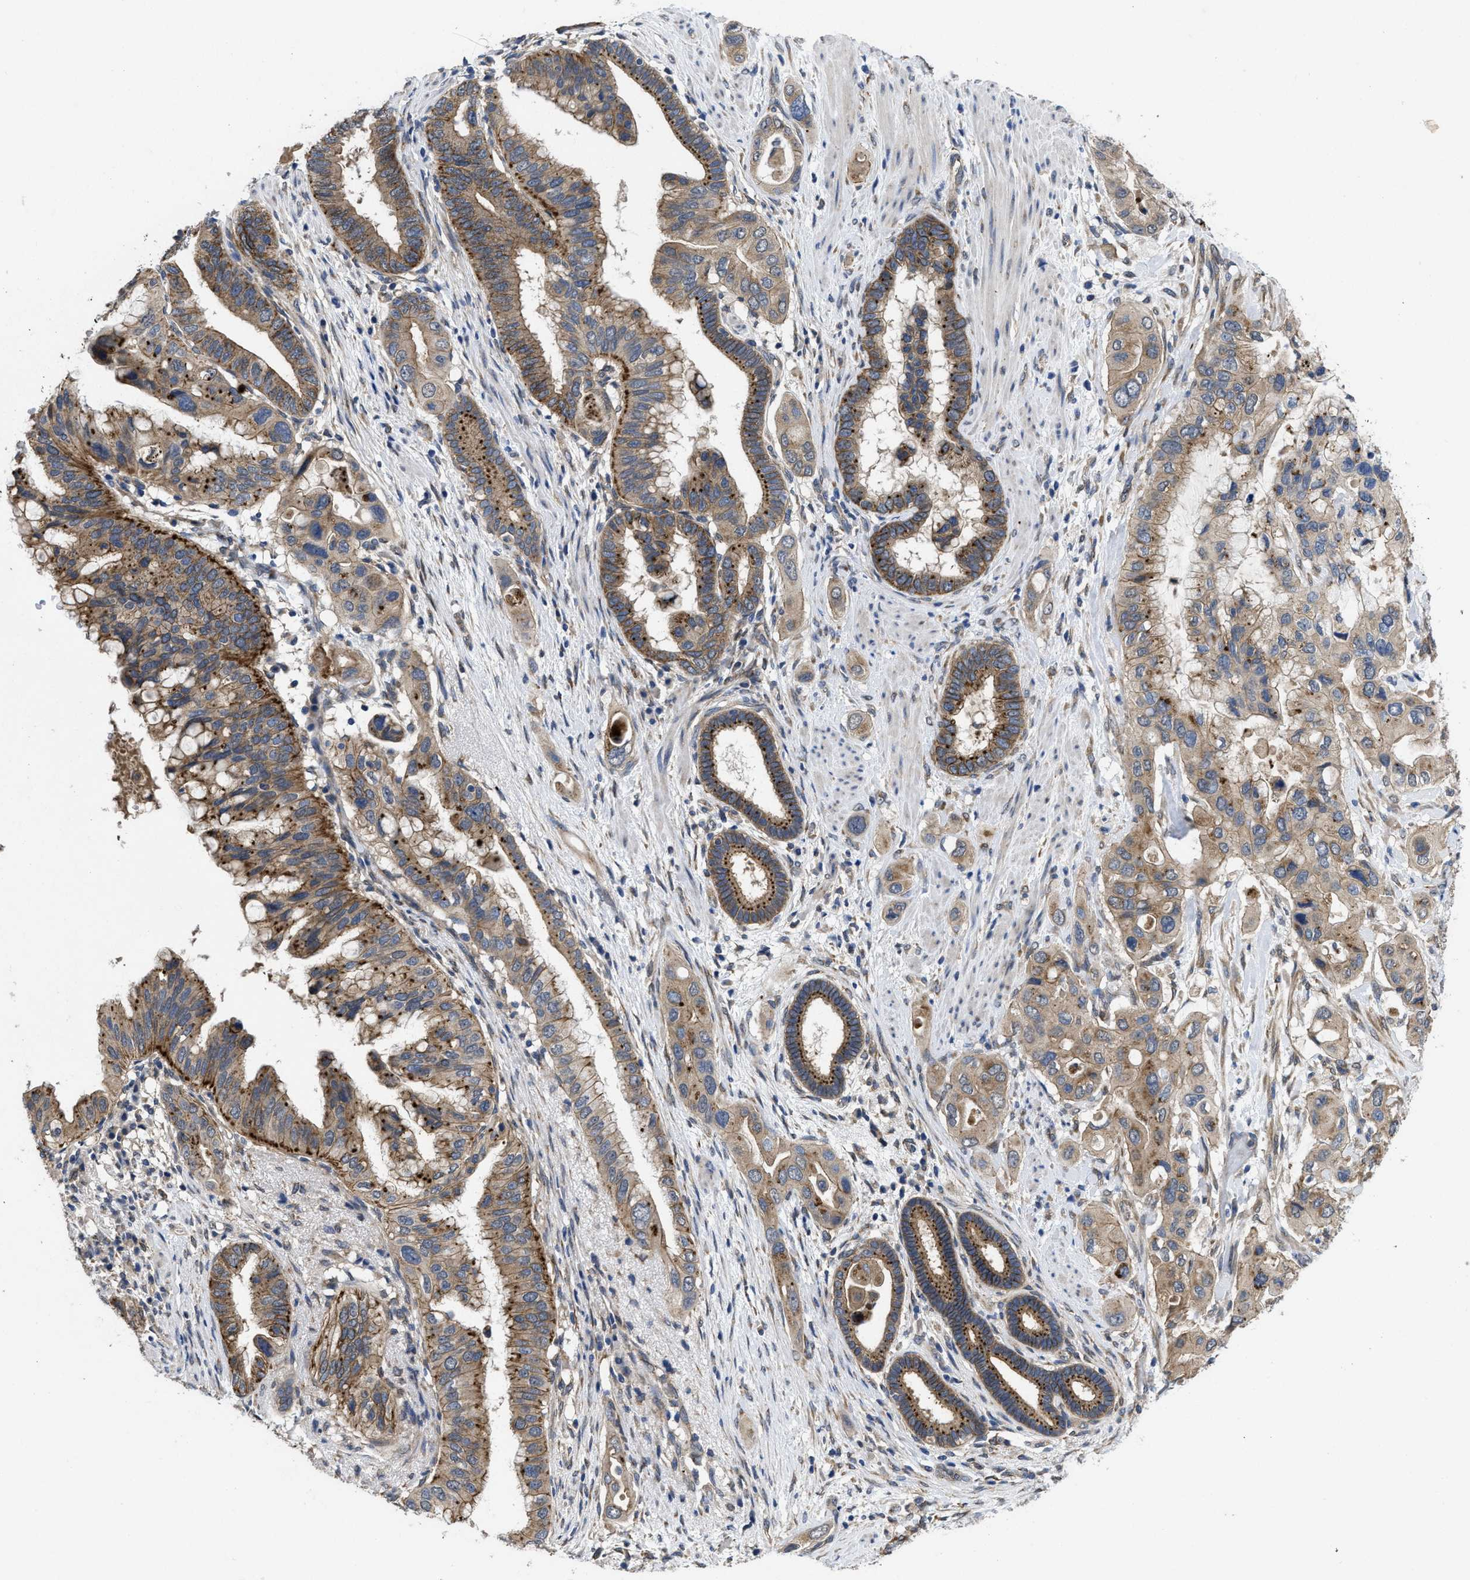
{"staining": {"intensity": "moderate", "quantity": ">75%", "location": "cytoplasmic/membranous"}, "tissue": "pancreatic cancer", "cell_type": "Tumor cells", "image_type": "cancer", "snomed": [{"axis": "morphology", "description": "Adenocarcinoma, NOS"}, {"axis": "topography", "description": "Pancreas"}], "caption": "High-power microscopy captured an immunohistochemistry micrograph of pancreatic adenocarcinoma, revealing moderate cytoplasmic/membranous positivity in approximately >75% of tumor cells. The staining is performed using DAB brown chromogen to label protein expression. The nuclei are counter-stained blue using hematoxylin.", "gene": "PKD2", "patient": {"sex": "female", "age": 56}}